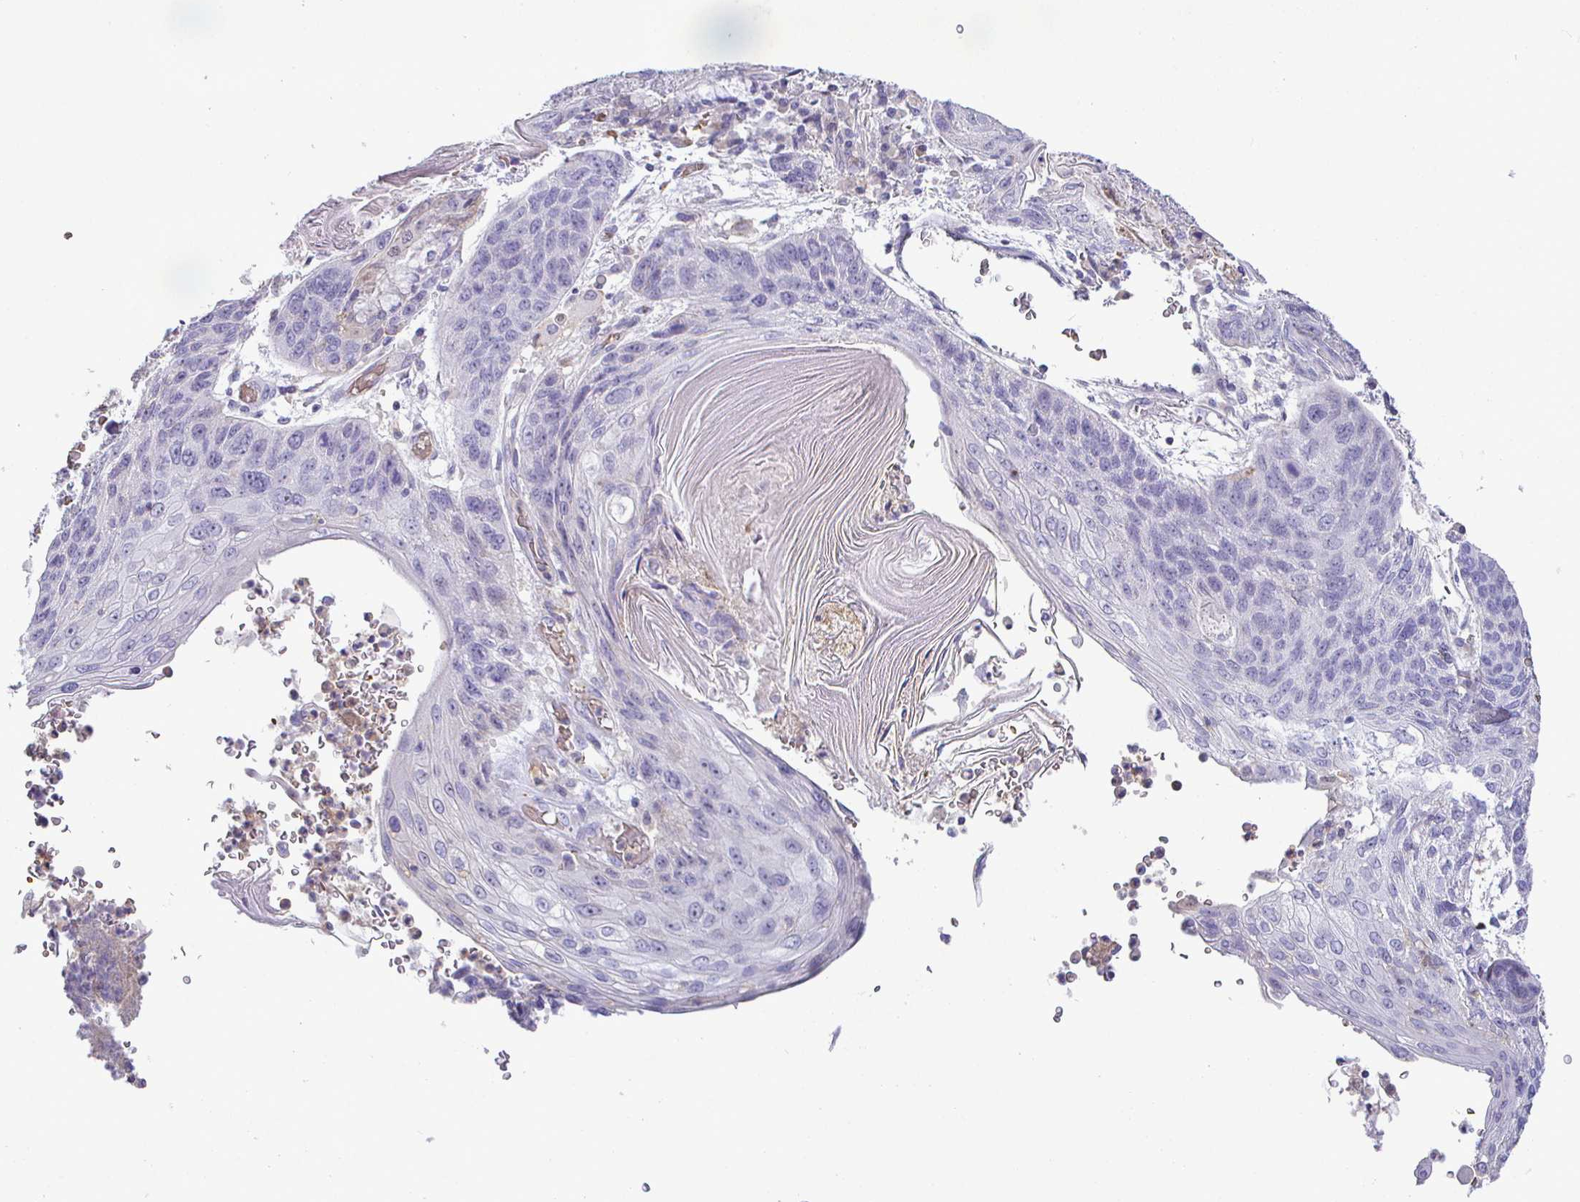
{"staining": {"intensity": "negative", "quantity": "none", "location": "none"}, "tissue": "lung cancer", "cell_type": "Tumor cells", "image_type": "cancer", "snomed": [{"axis": "morphology", "description": "Squamous cell carcinoma, NOS"}, {"axis": "morphology", "description": "Squamous cell carcinoma, metastatic, NOS"}, {"axis": "topography", "description": "Lymph node"}, {"axis": "topography", "description": "Lung"}], "caption": "Micrograph shows no significant protein positivity in tumor cells of lung squamous cell carcinoma. (Stains: DAB immunohistochemistry (IHC) with hematoxylin counter stain, Microscopy: brightfield microscopy at high magnification).", "gene": "SIRPA", "patient": {"sex": "male", "age": 41}}